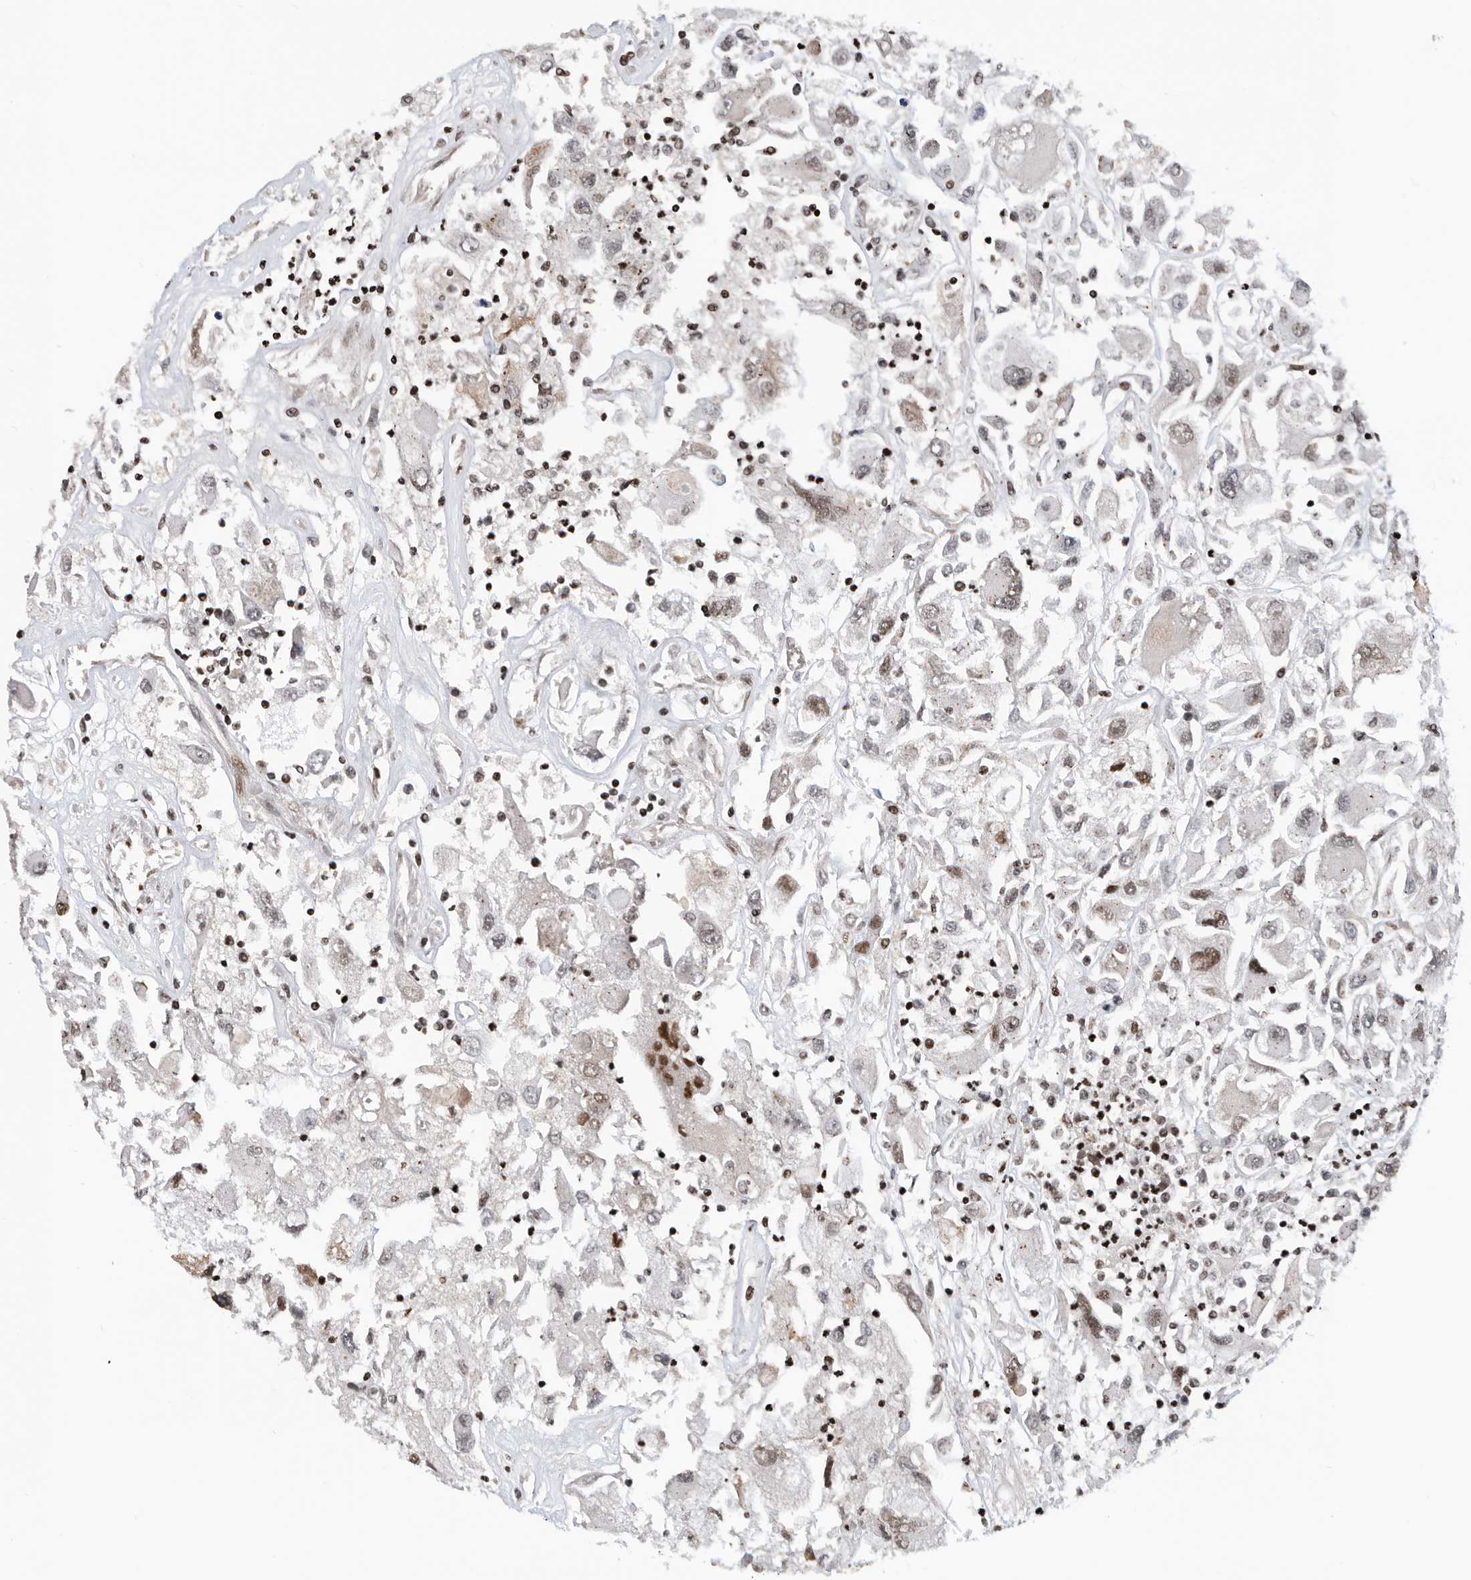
{"staining": {"intensity": "moderate", "quantity": "<25%", "location": "cytoplasmic/membranous,nuclear"}, "tissue": "renal cancer", "cell_type": "Tumor cells", "image_type": "cancer", "snomed": [{"axis": "morphology", "description": "Adenocarcinoma, NOS"}, {"axis": "topography", "description": "Kidney"}], "caption": "A photomicrograph of renal cancer (adenocarcinoma) stained for a protein reveals moderate cytoplasmic/membranous and nuclear brown staining in tumor cells.", "gene": "SNRNP48", "patient": {"sex": "female", "age": 52}}